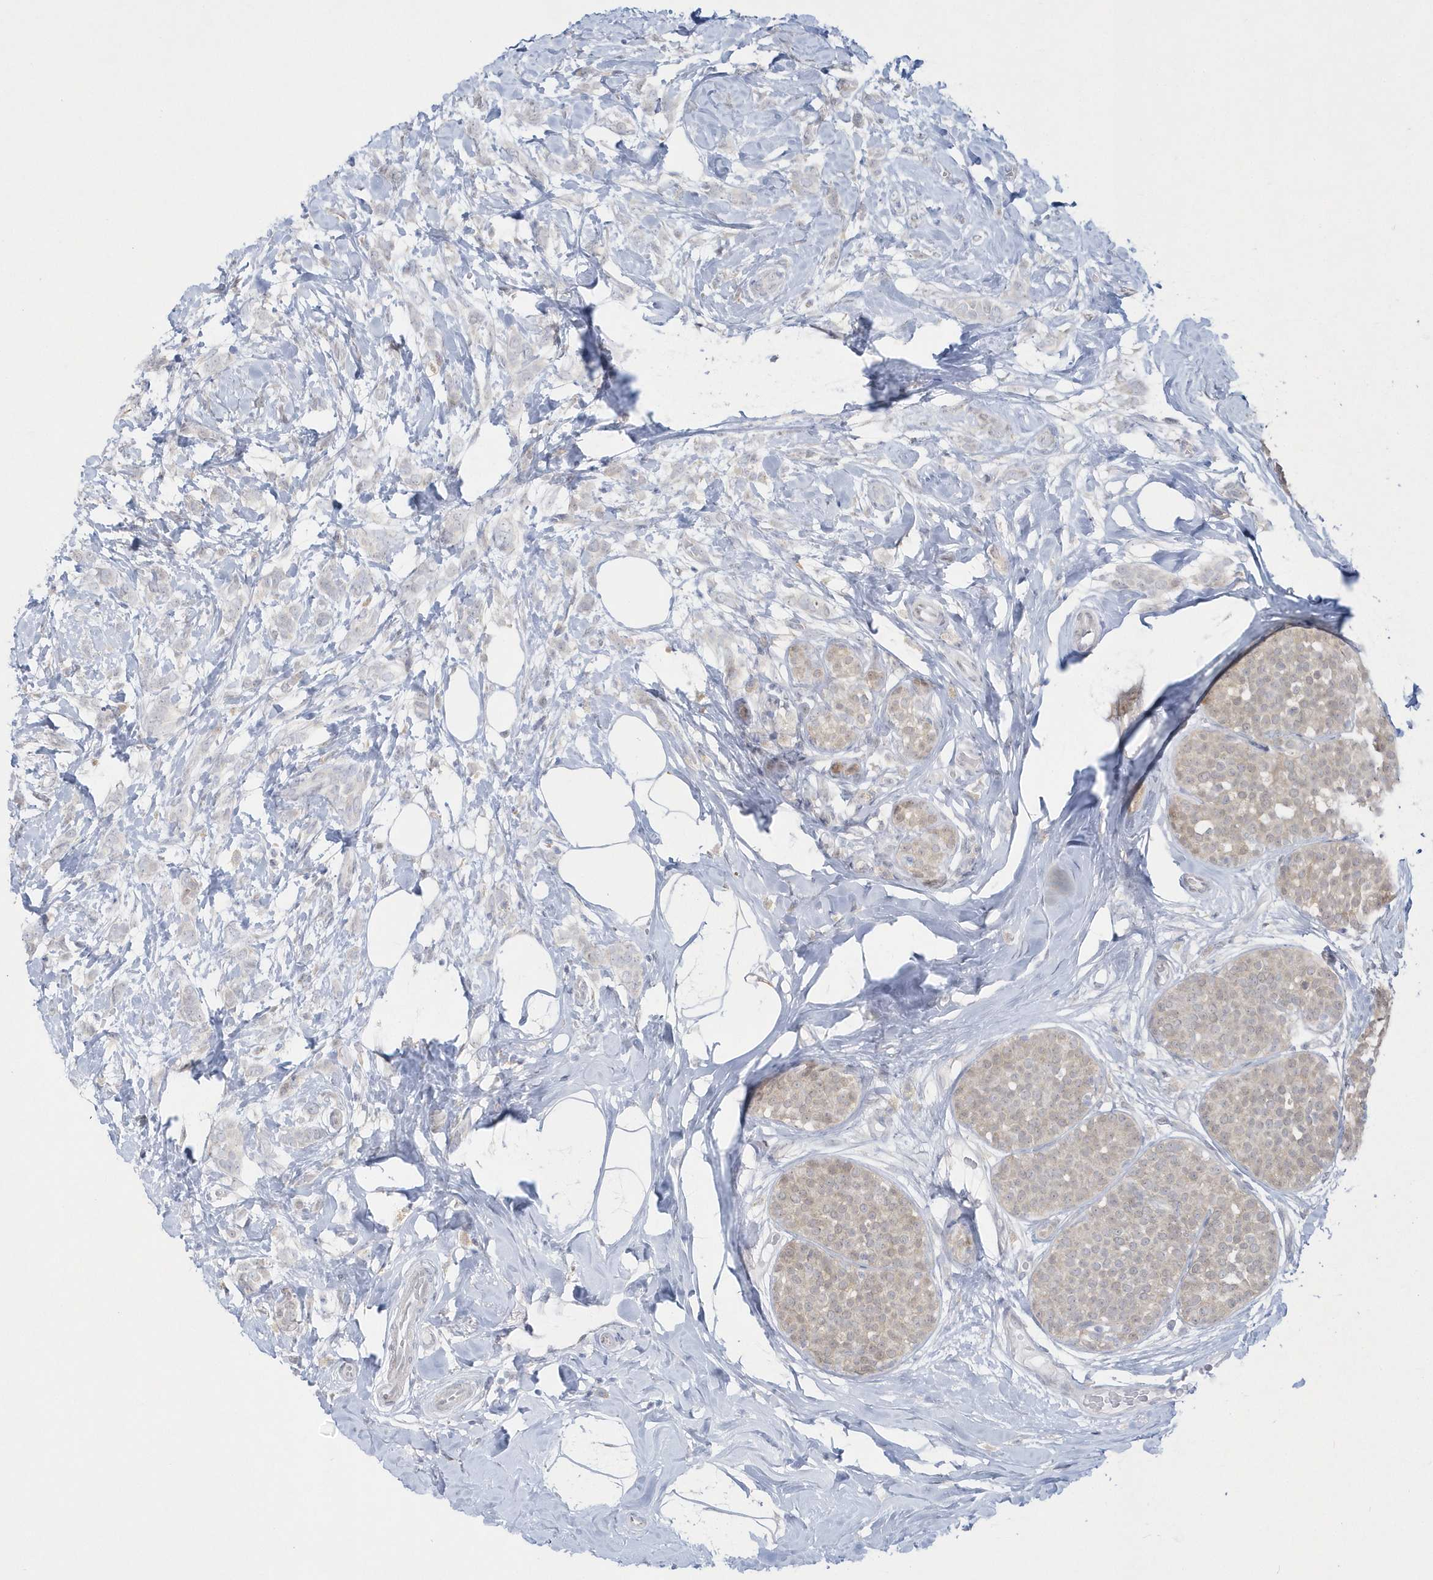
{"staining": {"intensity": "negative", "quantity": "none", "location": "none"}, "tissue": "breast cancer", "cell_type": "Tumor cells", "image_type": "cancer", "snomed": [{"axis": "morphology", "description": "Lobular carcinoma, in situ"}, {"axis": "morphology", "description": "Lobular carcinoma"}, {"axis": "topography", "description": "Breast"}], "caption": "The image demonstrates no staining of tumor cells in breast lobular carcinoma in situ. (DAB immunohistochemistry with hematoxylin counter stain).", "gene": "PCBD1", "patient": {"sex": "female", "age": 41}}